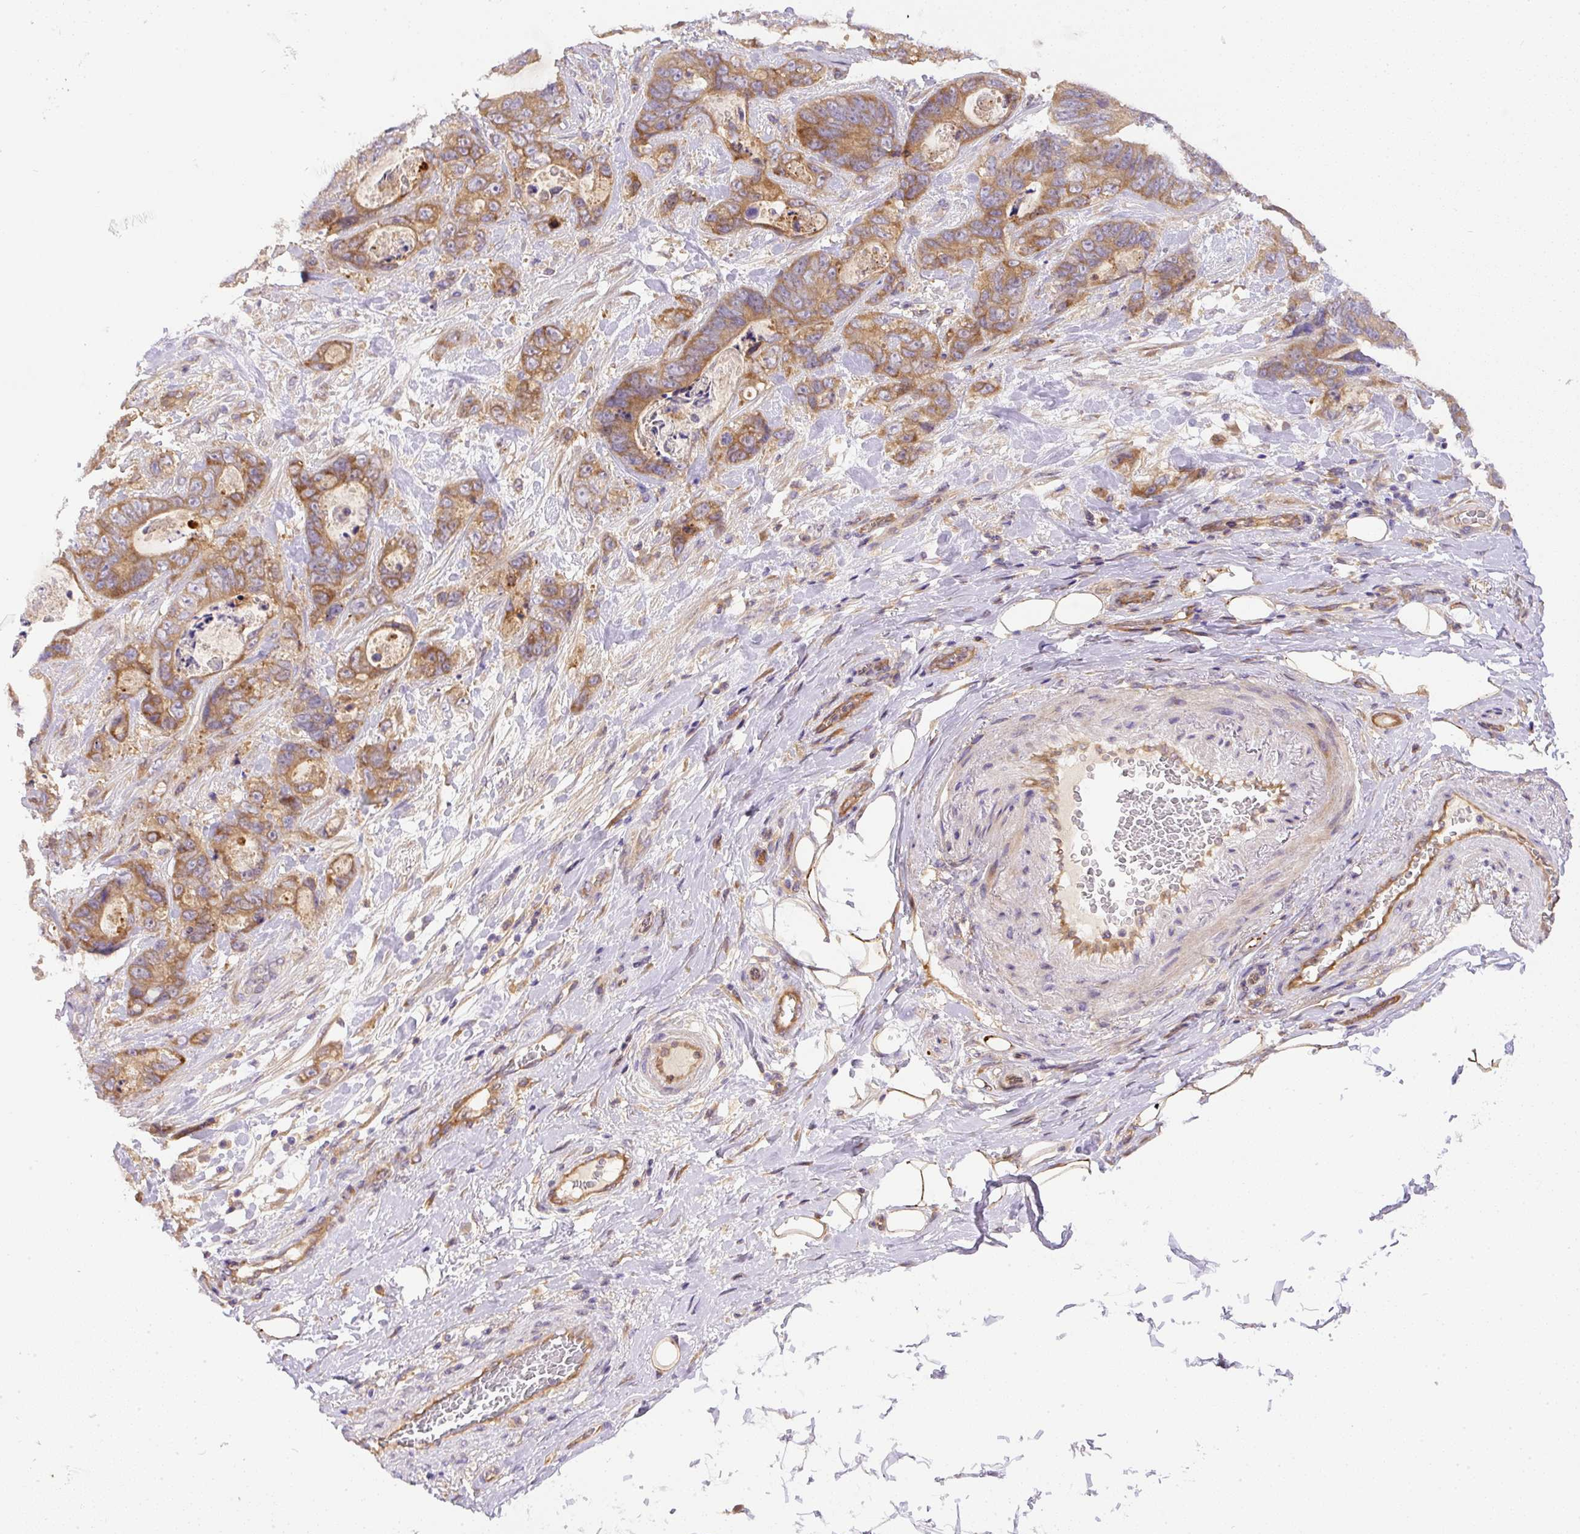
{"staining": {"intensity": "moderate", "quantity": ">75%", "location": "cytoplasmic/membranous"}, "tissue": "stomach cancer", "cell_type": "Tumor cells", "image_type": "cancer", "snomed": [{"axis": "morphology", "description": "Normal tissue, NOS"}, {"axis": "morphology", "description": "Adenocarcinoma, NOS"}, {"axis": "topography", "description": "Stomach"}], "caption": "Immunohistochemistry (IHC) (DAB) staining of stomach adenocarcinoma exhibits moderate cytoplasmic/membranous protein staining in approximately >75% of tumor cells.", "gene": "DAPK1", "patient": {"sex": "female", "age": 89}}